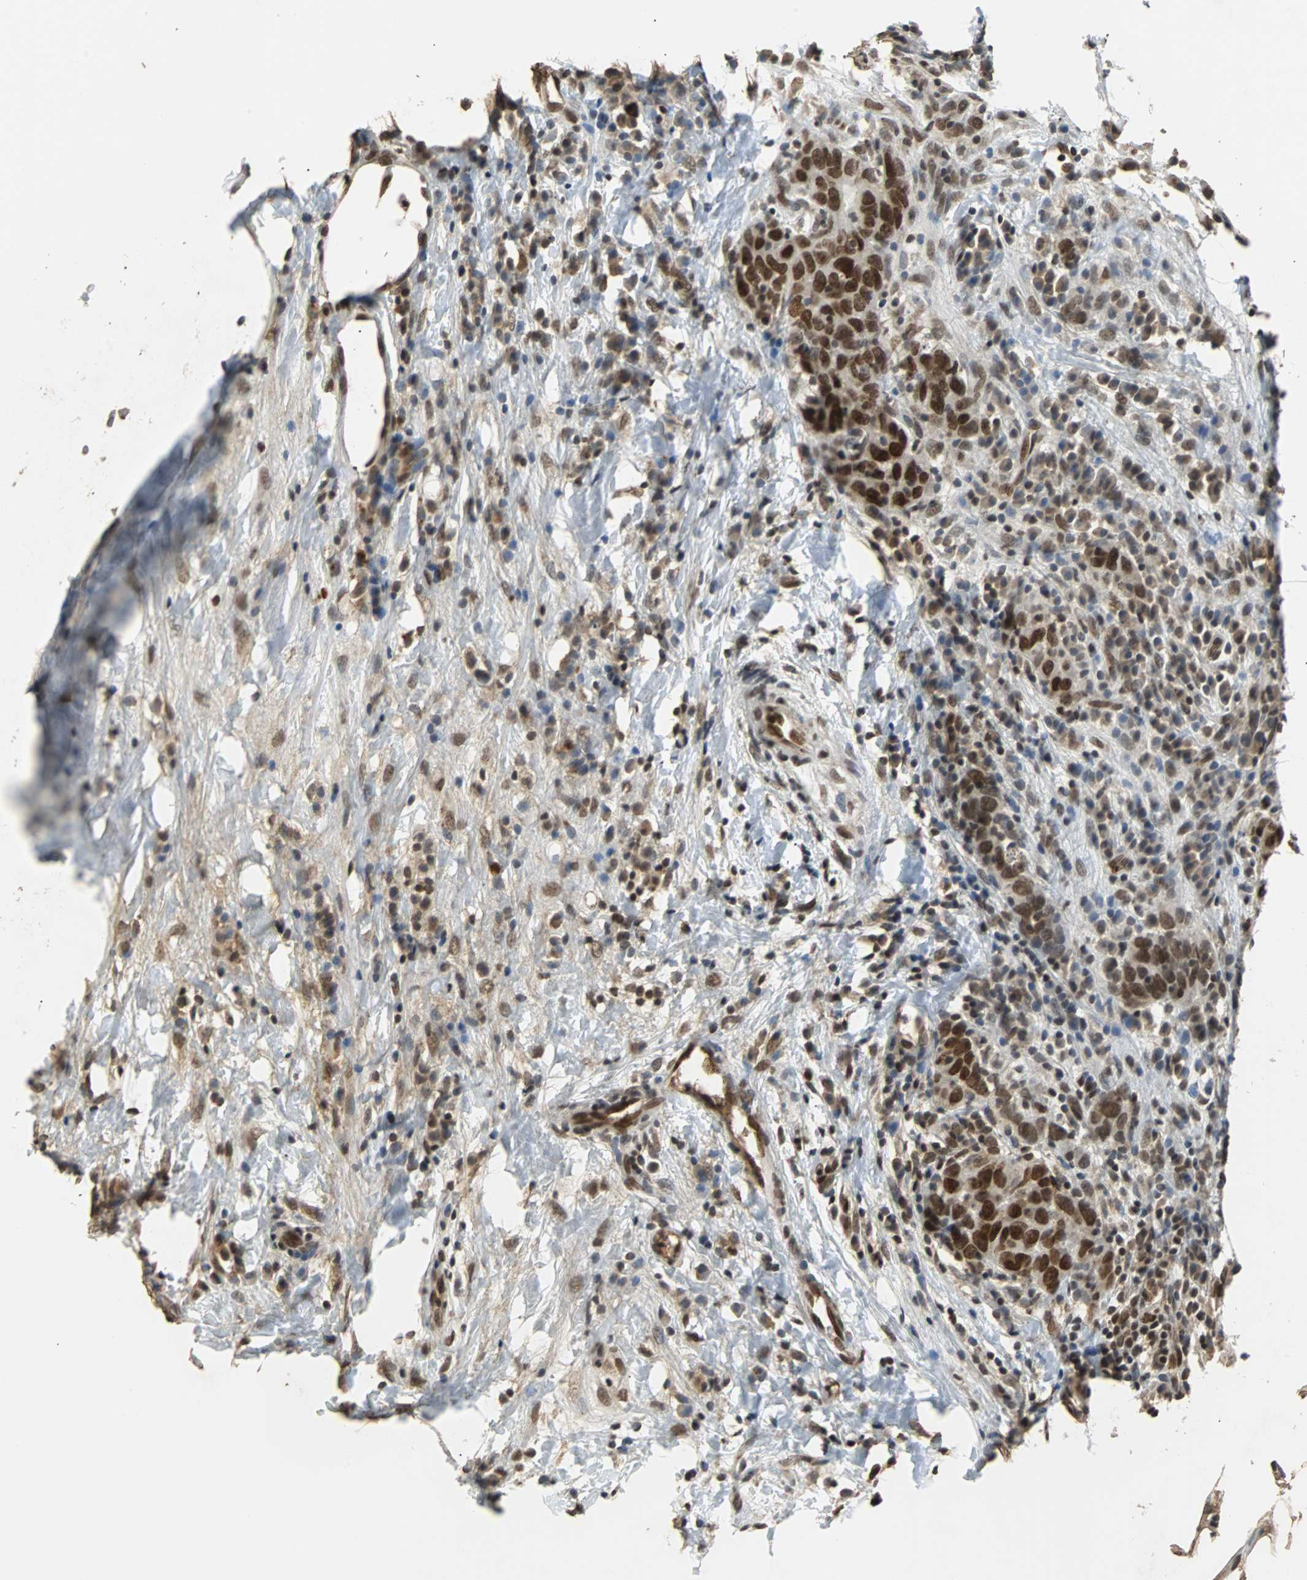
{"staining": {"intensity": "strong", "quantity": ">75%", "location": "nuclear"}, "tissue": "breast cancer", "cell_type": "Tumor cells", "image_type": "cancer", "snomed": [{"axis": "morphology", "description": "Duct carcinoma"}, {"axis": "topography", "description": "Breast"}], "caption": "There is high levels of strong nuclear staining in tumor cells of breast cancer (invasive ductal carcinoma), as demonstrated by immunohistochemical staining (brown color).", "gene": "PHC1", "patient": {"sex": "female", "age": 37}}